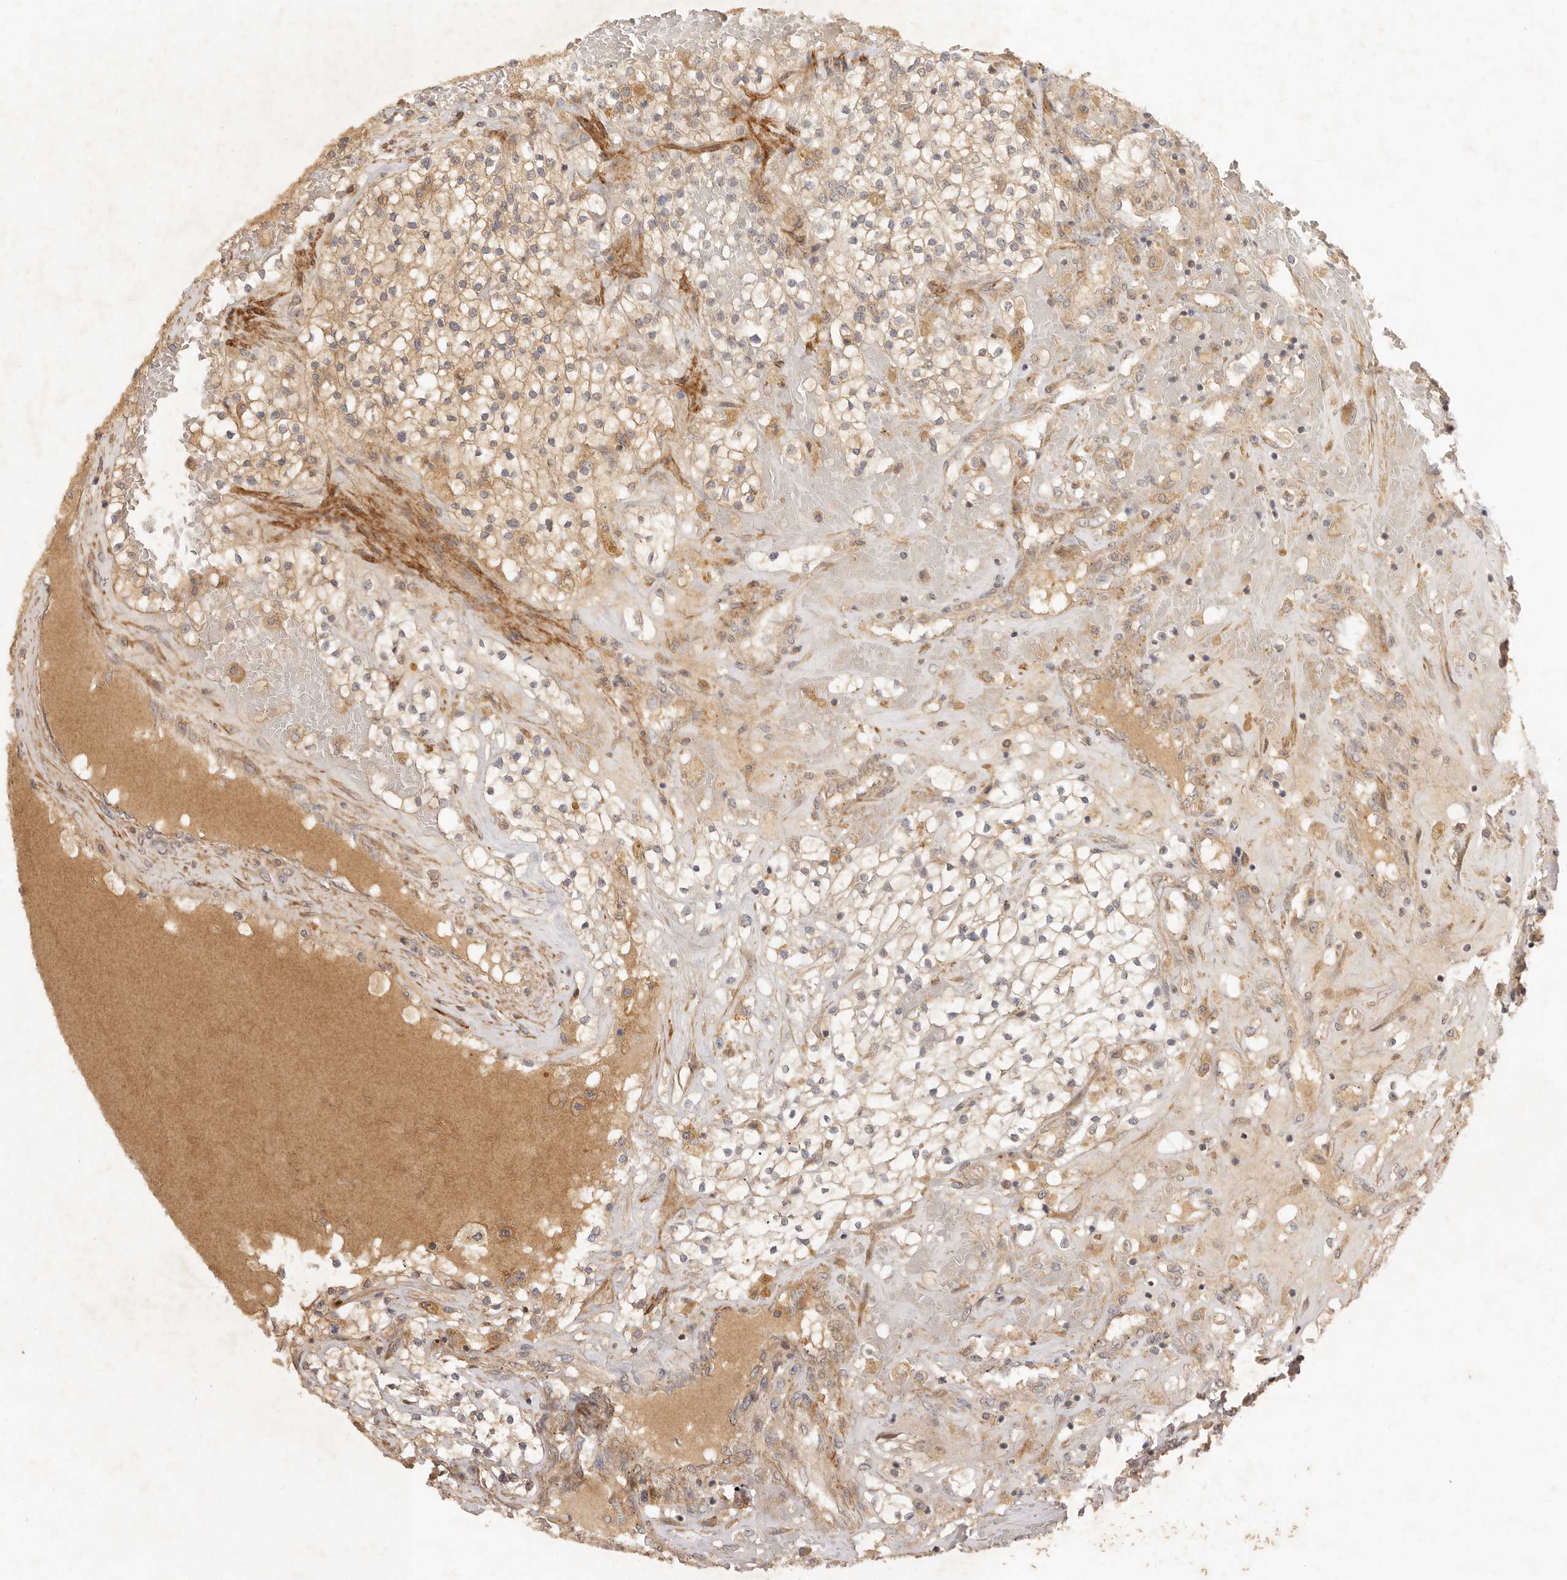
{"staining": {"intensity": "moderate", "quantity": ">75%", "location": "cytoplasmic/membranous"}, "tissue": "renal cancer", "cell_type": "Tumor cells", "image_type": "cancer", "snomed": [{"axis": "morphology", "description": "Normal tissue, NOS"}, {"axis": "morphology", "description": "Adenocarcinoma, NOS"}, {"axis": "topography", "description": "Kidney"}], "caption": "IHC photomicrograph of renal cancer stained for a protein (brown), which displays medium levels of moderate cytoplasmic/membranous staining in approximately >75% of tumor cells.", "gene": "VIPR1", "patient": {"sex": "male", "age": 68}}